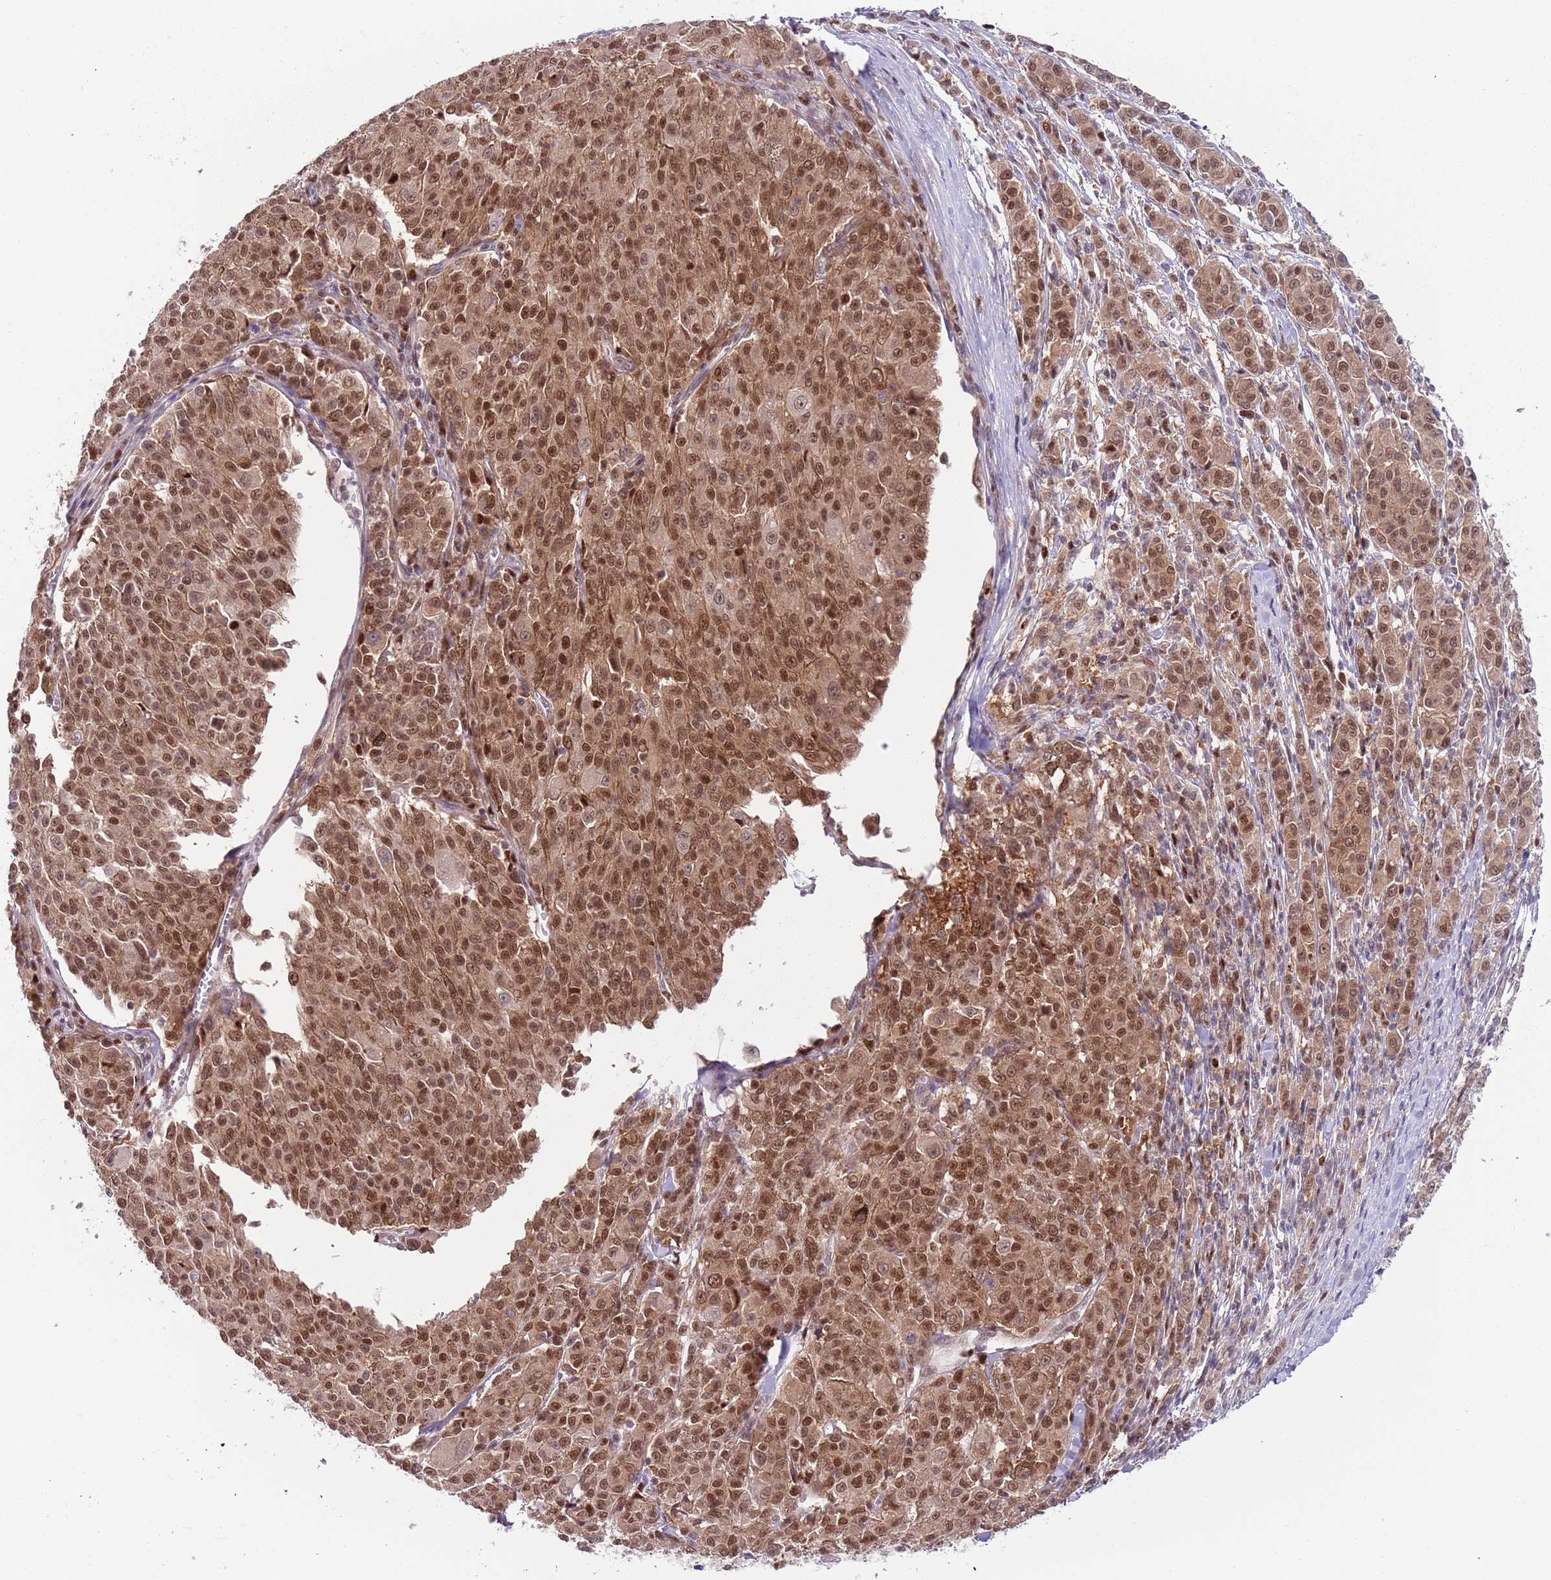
{"staining": {"intensity": "moderate", "quantity": ">75%", "location": "cytoplasmic/membranous,nuclear"}, "tissue": "melanoma", "cell_type": "Tumor cells", "image_type": "cancer", "snomed": [{"axis": "morphology", "description": "Malignant melanoma, NOS"}, {"axis": "topography", "description": "Skin"}], "caption": "Malignant melanoma stained with a brown dye demonstrates moderate cytoplasmic/membranous and nuclear positive staining in about >75% of tumor cells.", "gene": "RMND5B", "patient": {"sex": "female", "age": 52}}